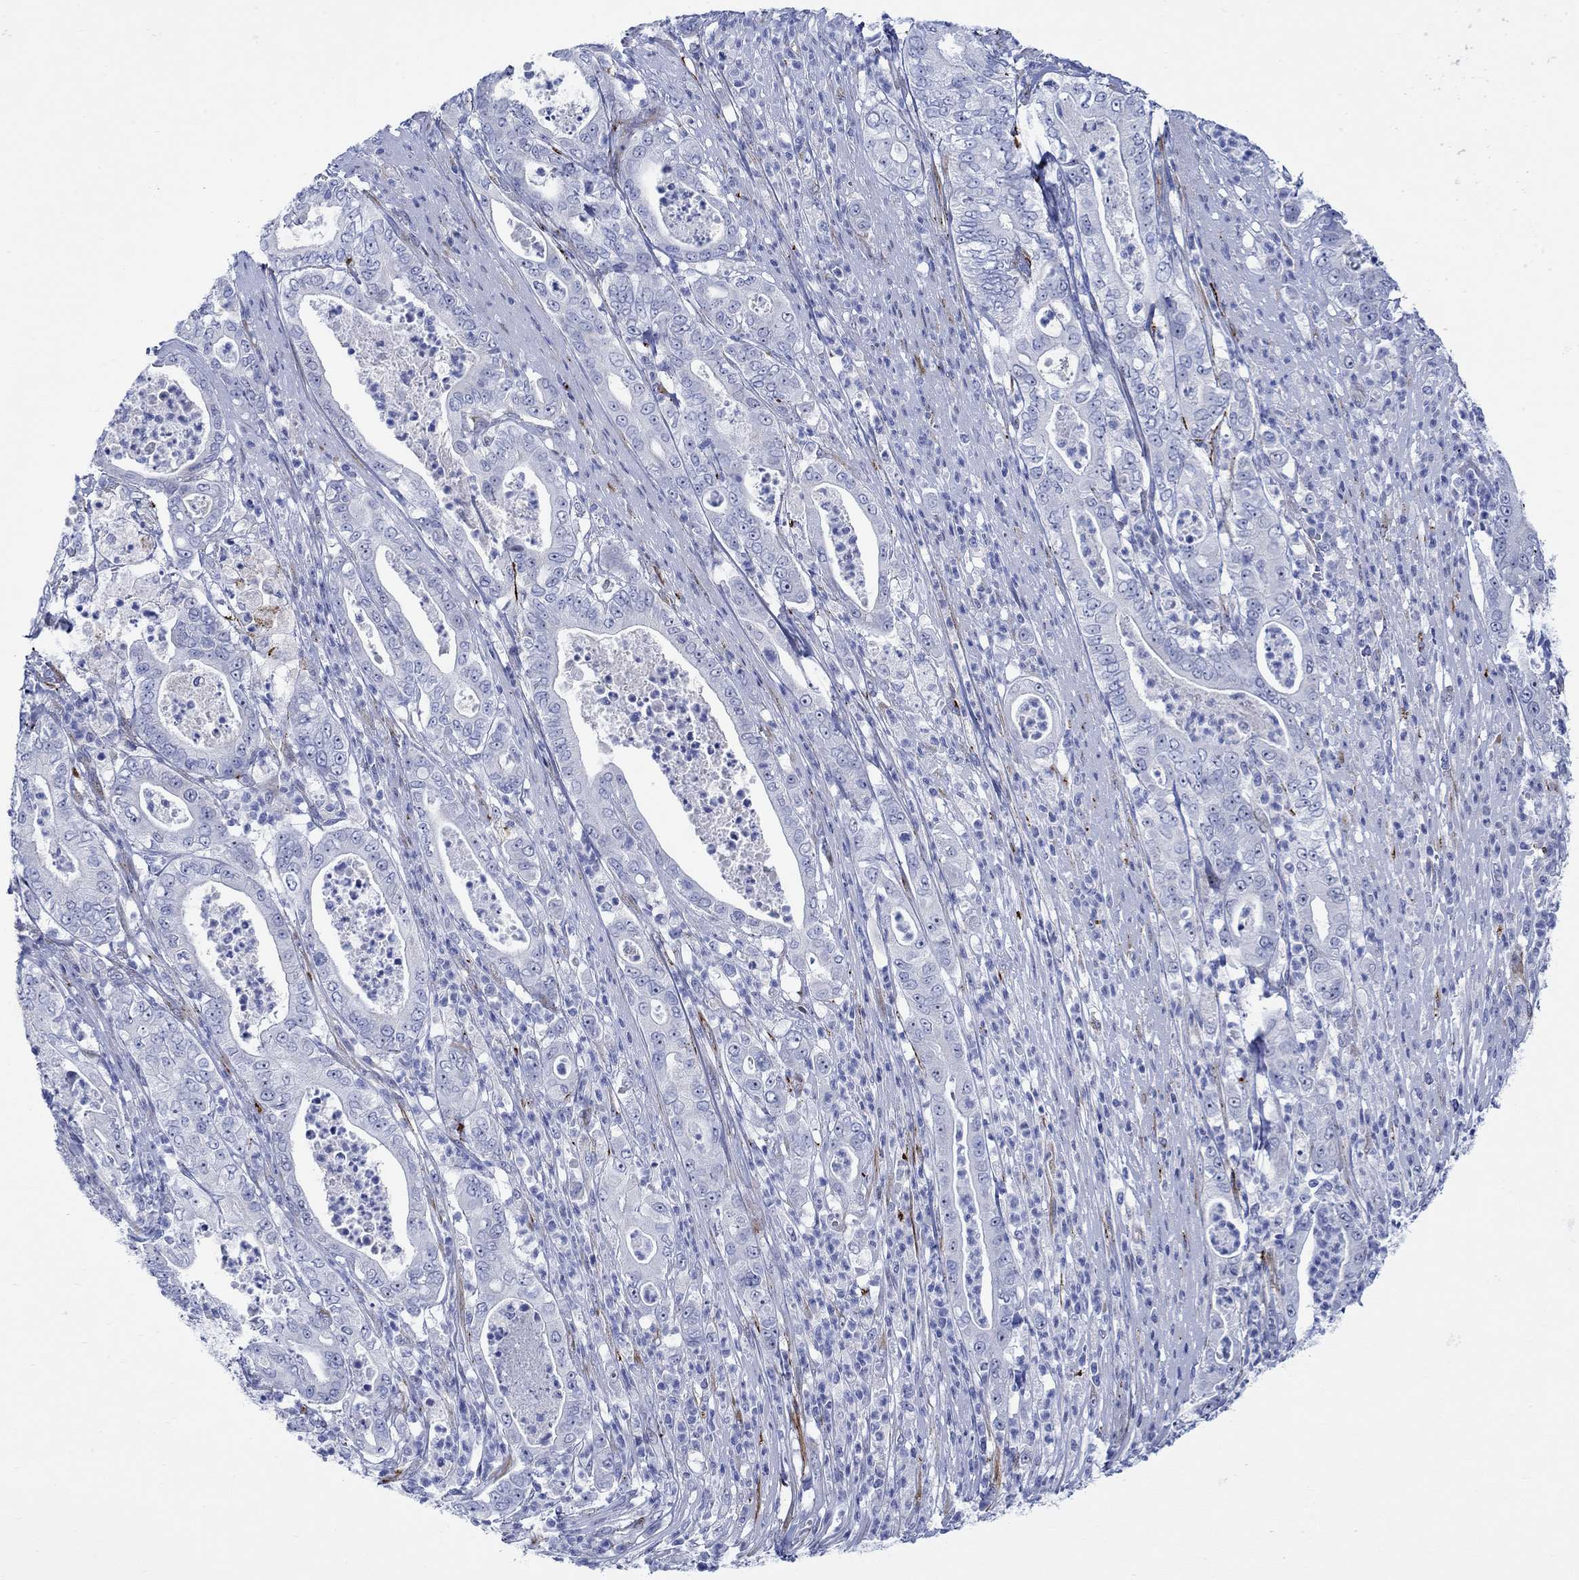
{"staining": {"intensity": "negative", "quantity": "none", "location": "none"}, "tissue": "pancreatic cancer", "cell_type": "Tumor cells", "image_type": "cancer", "snomed": [{"axis": "morphology", "description": "Adenocarcinoma, NOS"}, {"axis": "topography", "description": "Pancreas"}], "caption": "The immunohistochemistry micrograph has no significant staining in tumor cells of pancreatic adenocarcinoma tissue.", "gene": "KSR2", "patient": {"sex": "male", "age": 71}}